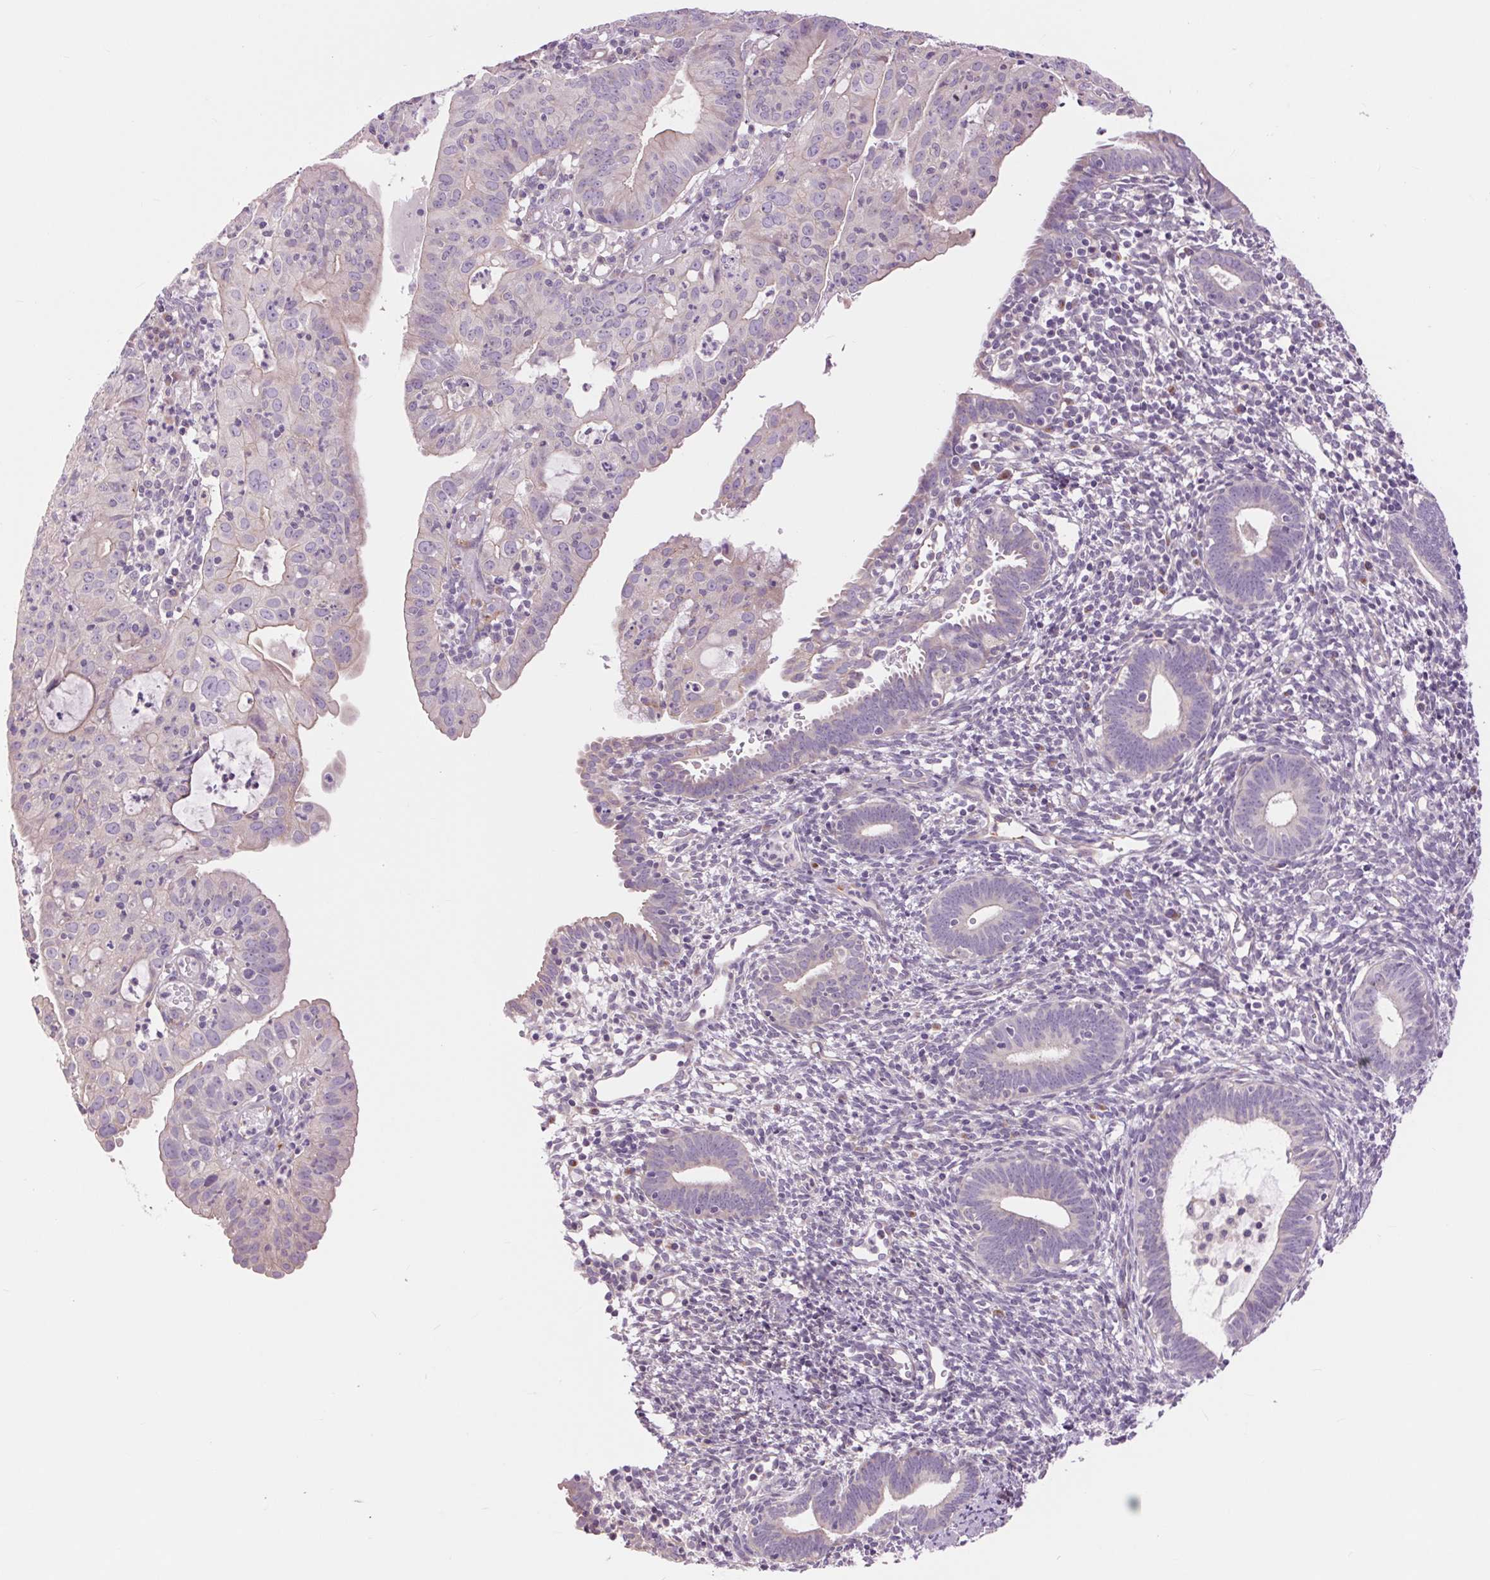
{"staining": {"intensity": "weak", "quantity": "<25%", "location": "cytoplasmic/membranous"}, "tissue": "endometrial cancer", "cell_type": "Tumor cells", "image_type": "cancer", "snomed": [{"axis": "morphology", "description": "Adenocarcinoma, NOS"}, {"axis": "topography", "description": "Endometrium"}], "caption": "This micrograph is of adenocarcinoma (endometrial) stained with immunohistochemistry (IHC) to label a protein in brown with the nuclei are counter-stained blue. There is no staining in tumor cells. (DAB IHC, high magnification).", "gene": "CTNNA3", "patient": {"sex": "female", "age": 60}}